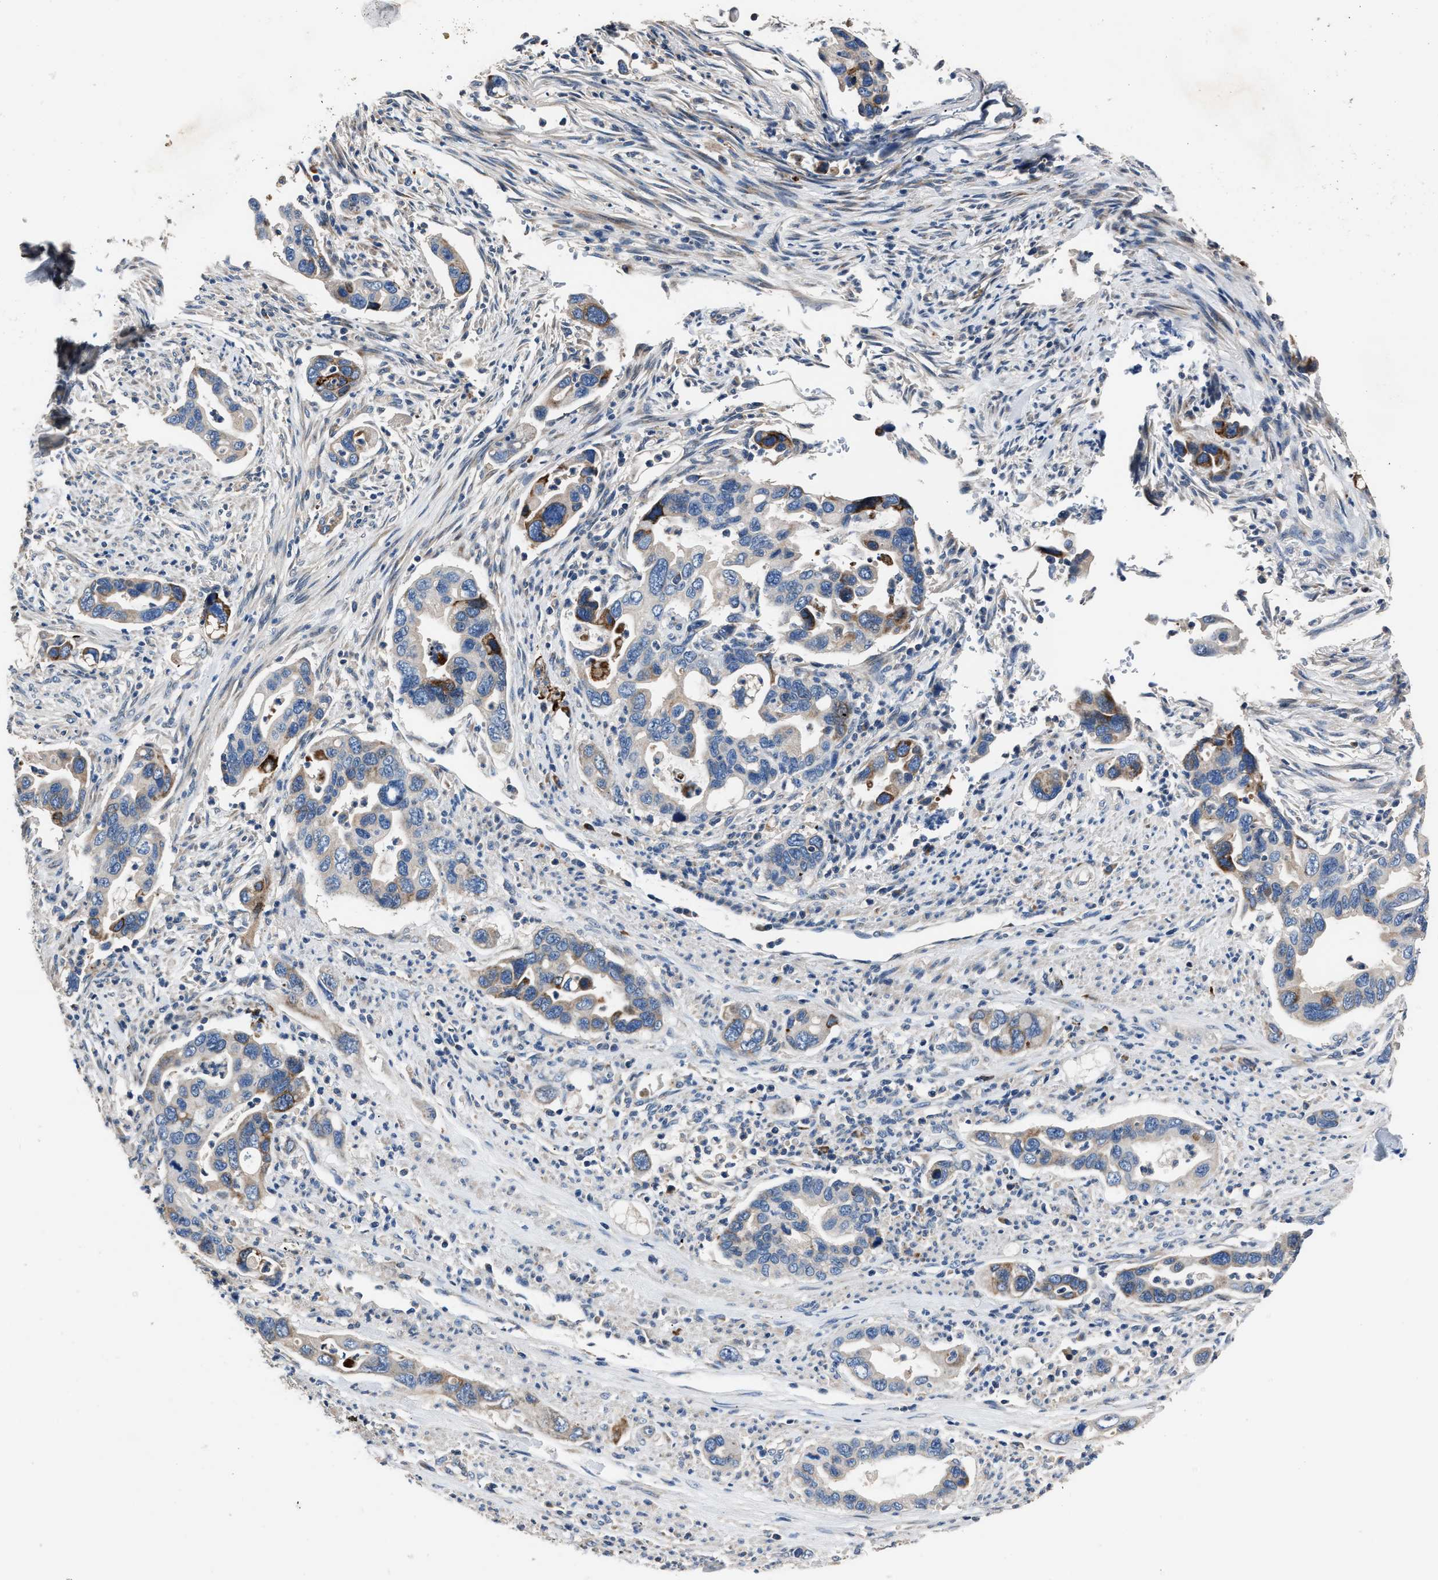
{"staining": {"intensity": "moderate", "quantity": "25%-75%", "location": "cytoplasmic/membranous"}, "tissue": "pancreatic cancer", "cell_type": "Tumor cells", "image_type": "cancer", "snomed": [{"axis": "morphology", "description": "Adenocarcinoma, NOS"}, {"axis": "topography", "description": "Pancreas"}], "caption": "Immunohistochemistry (IHC) micrograph of human pancreatic adenocarcinoma stained for a protein (brown), which displays medium levels of moderate cytoplasmic/membranous expression in about 25%-75% of tumor cells.", "gene": "DNAJC24", "patient": {"sex": "female", "age": 70}}